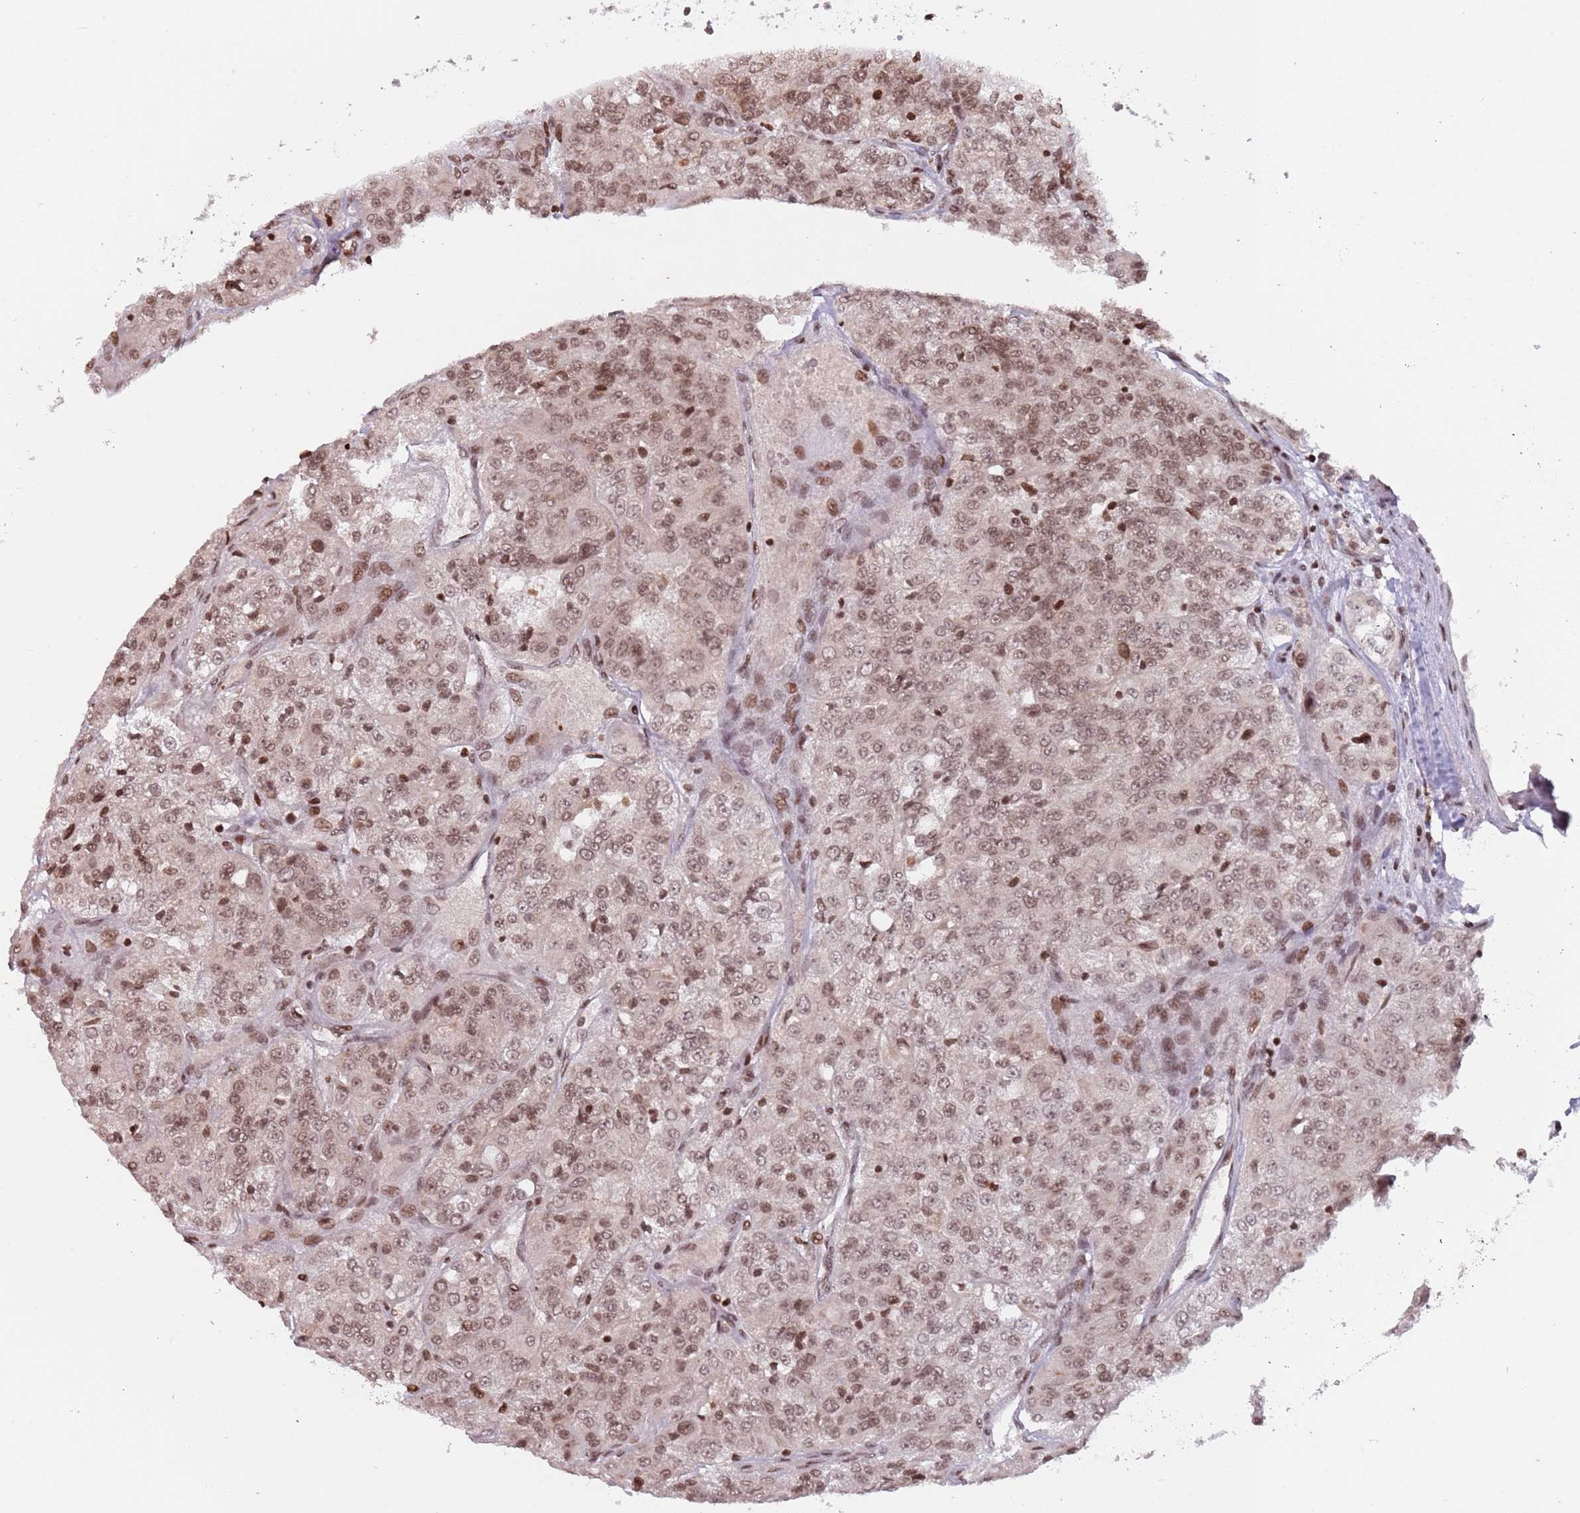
{"staining": {"intensity": "weak", "quantity": ">75%", "location": "cytoplasmic/membranous,nuclear"}, "tissue": "renal cancer", "cell_type": "Tumor cells", "image_type": "cancer", "snomed": [{"axis": "morphology", "description": "Adenocarcinoma, NOS"}, {"axis": "topography", "description": "Kidney"}], "caption": "Adenocarcinoma (renal) stained for a protein reveals weak cytoplasmic/membranous and nuclear positivity in tumor cells.", "gene": "SH3RF3", "patient": {"sex": "female", "age": 63}}